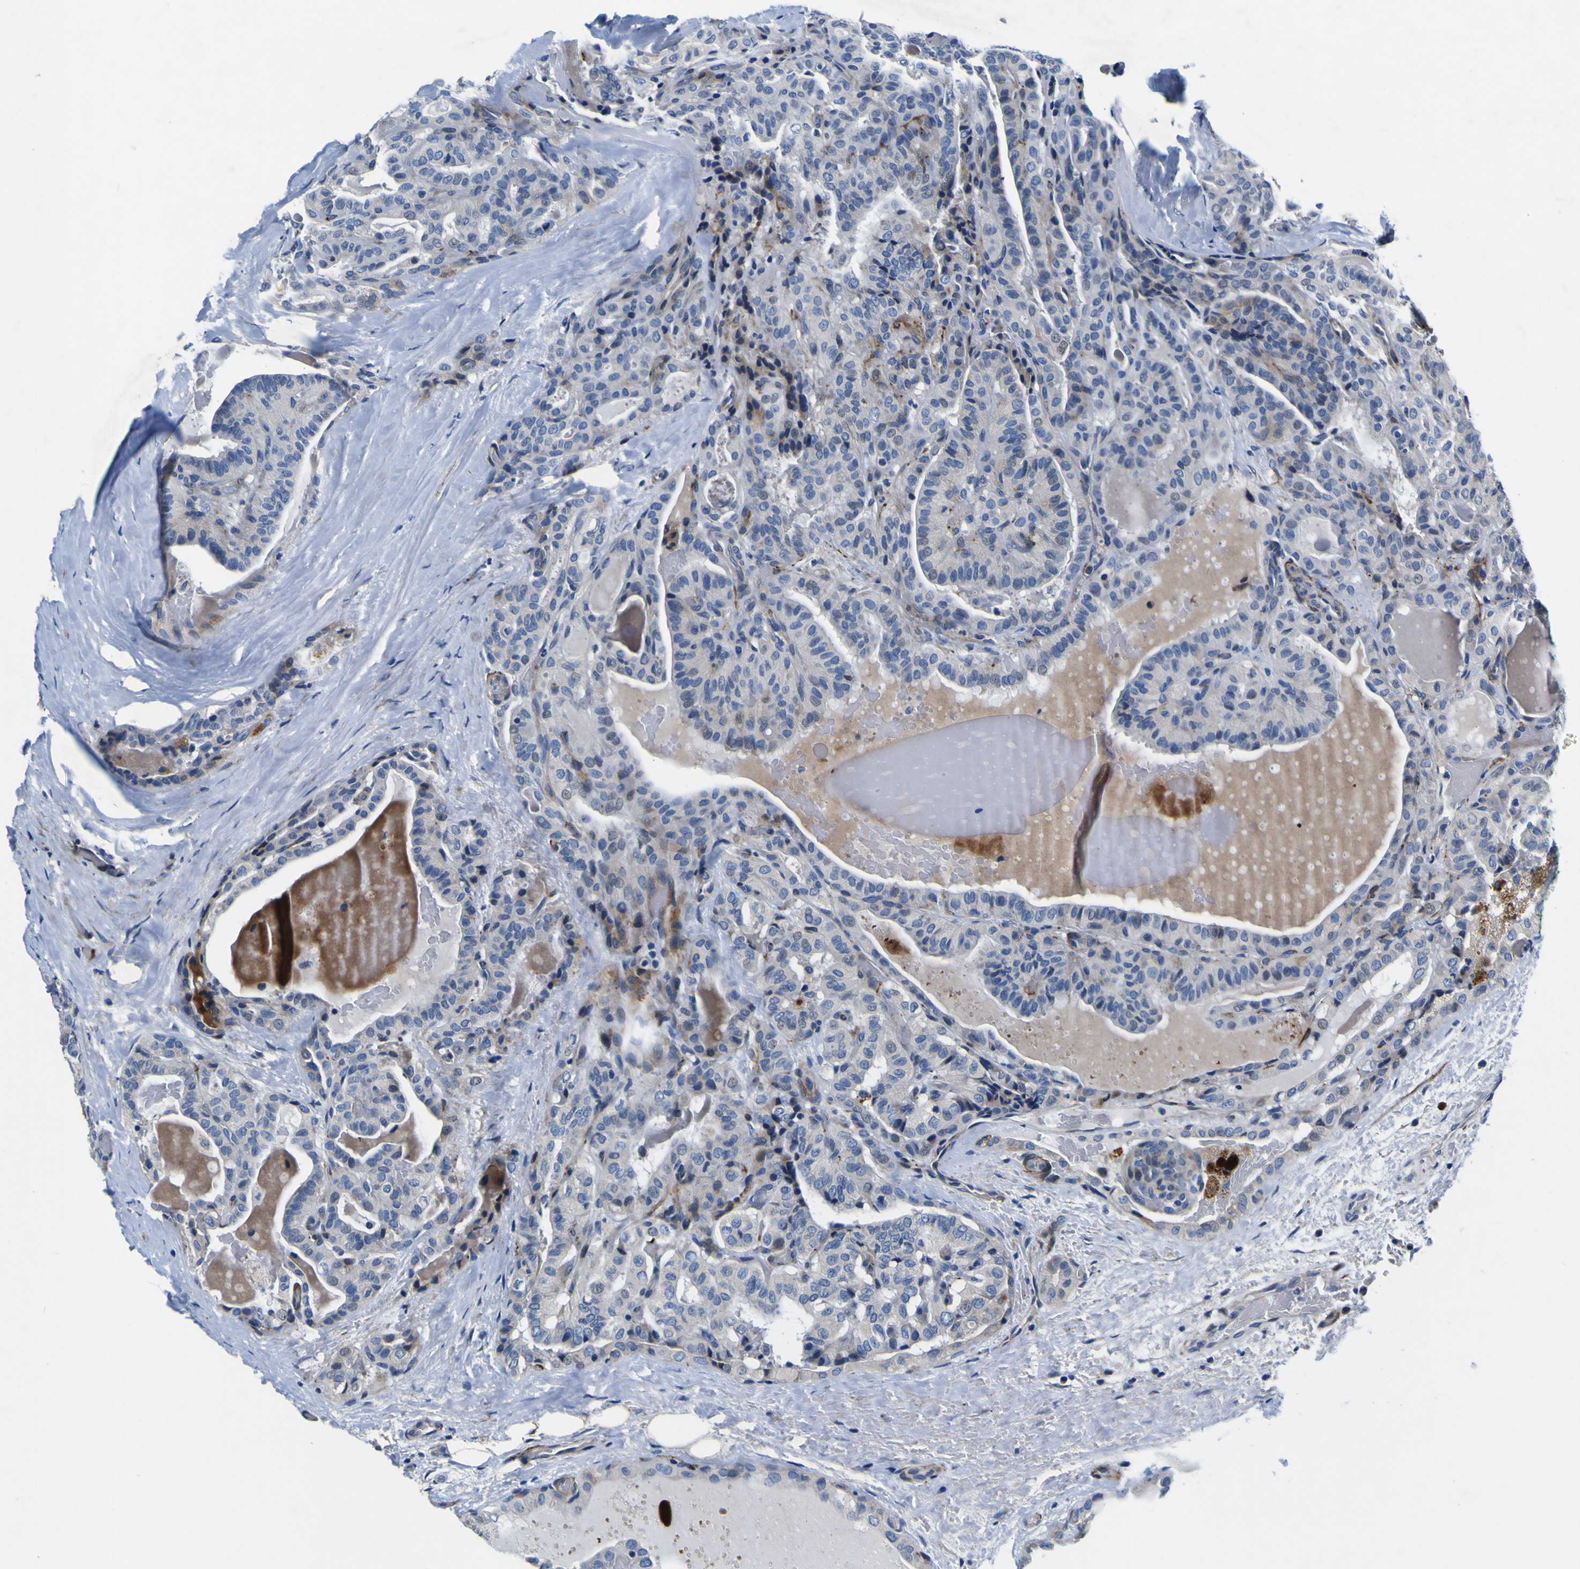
{"staining": {"intensity": "moderate", "quantity": "<25%", "location": "cytoplasmic/membranous"}, "tissue": "thyroid cancer", "cell_type": "Tumor cells", "image_type": "cancer", "snomed": [{"axis": "morphology", "description": "Papillary adenocarcinoma, NOS"}, {"axis": "topography", "description": "Thyroid gland"}], "caption": "This is a photomicrograph of IHC staining of thyroid papillary adenocarcinoma, which shows moderate positivity in the cytoplasmic/membranous of tumor cells.", "gene": "AGAP3", "patient": {"sex": "male", "age": 77}}